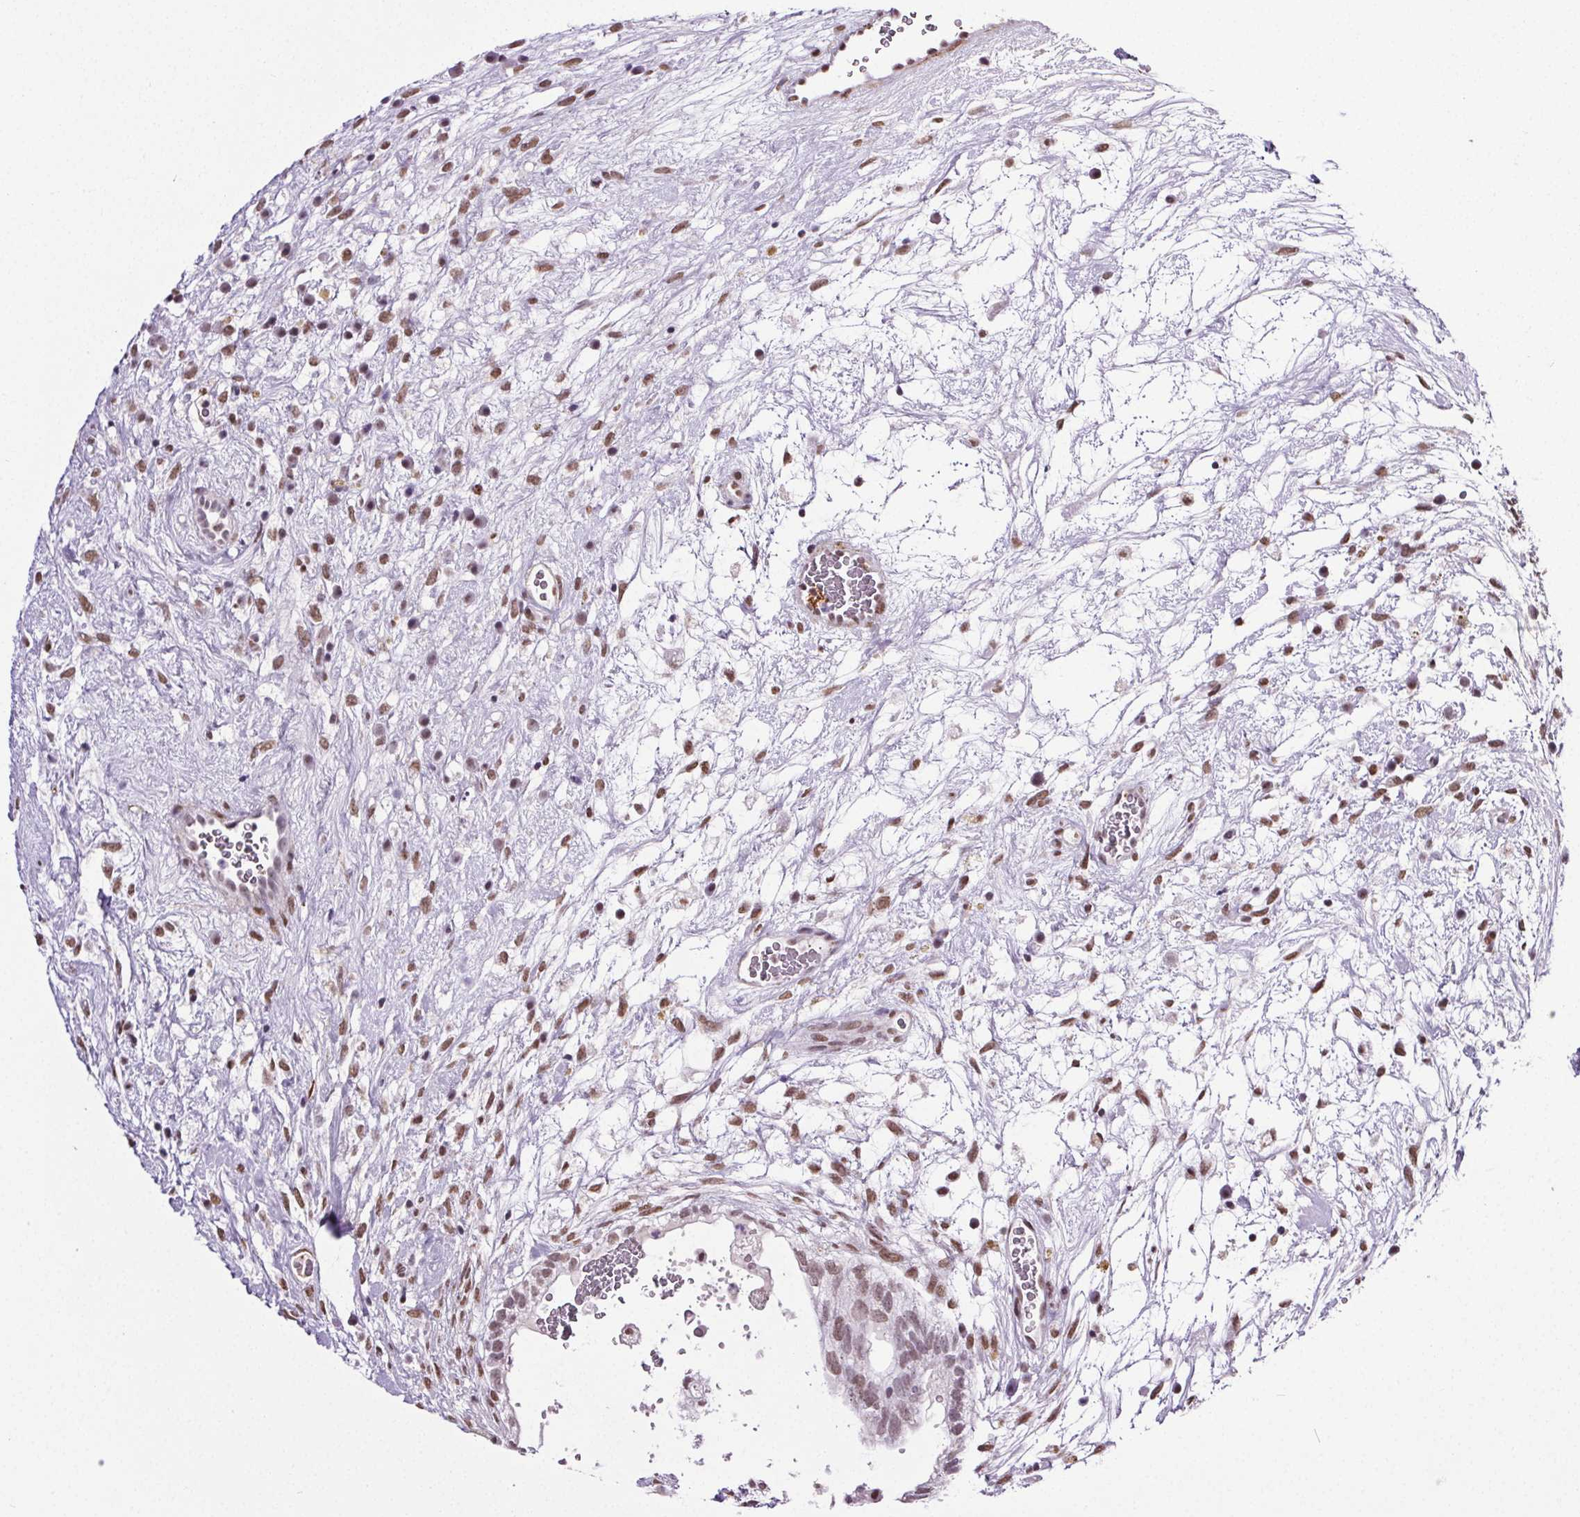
{"staining": {"intensity": "moderate", "quantity": "<25%", "location": "nuclear"}, "tissue": "testis cancer", "cell_type": "Tumor cells", "image_type": "cancer", "snomed": [{"axis": "morphology", "description": "Normal tissue, NOS"}, {"axis": "morphology", "description": "Carcinoma, Embryonal, NOS"}, {"axis": "topography", "description": "Testis"}], "caption": "IHC of human testis embryonal carcinoma exhibits low levels of moderate nuclear expression in approximately <25% of tumor cells. The staining was performed using DAB (3,3'-diaminobenzidine) to visualize the protein expression in brown, while the nuclei were stained in blue with hematoxylin (Magnification: 20x).", "gene": "GP6", "patient": {"sex": "male", "age": 32}}